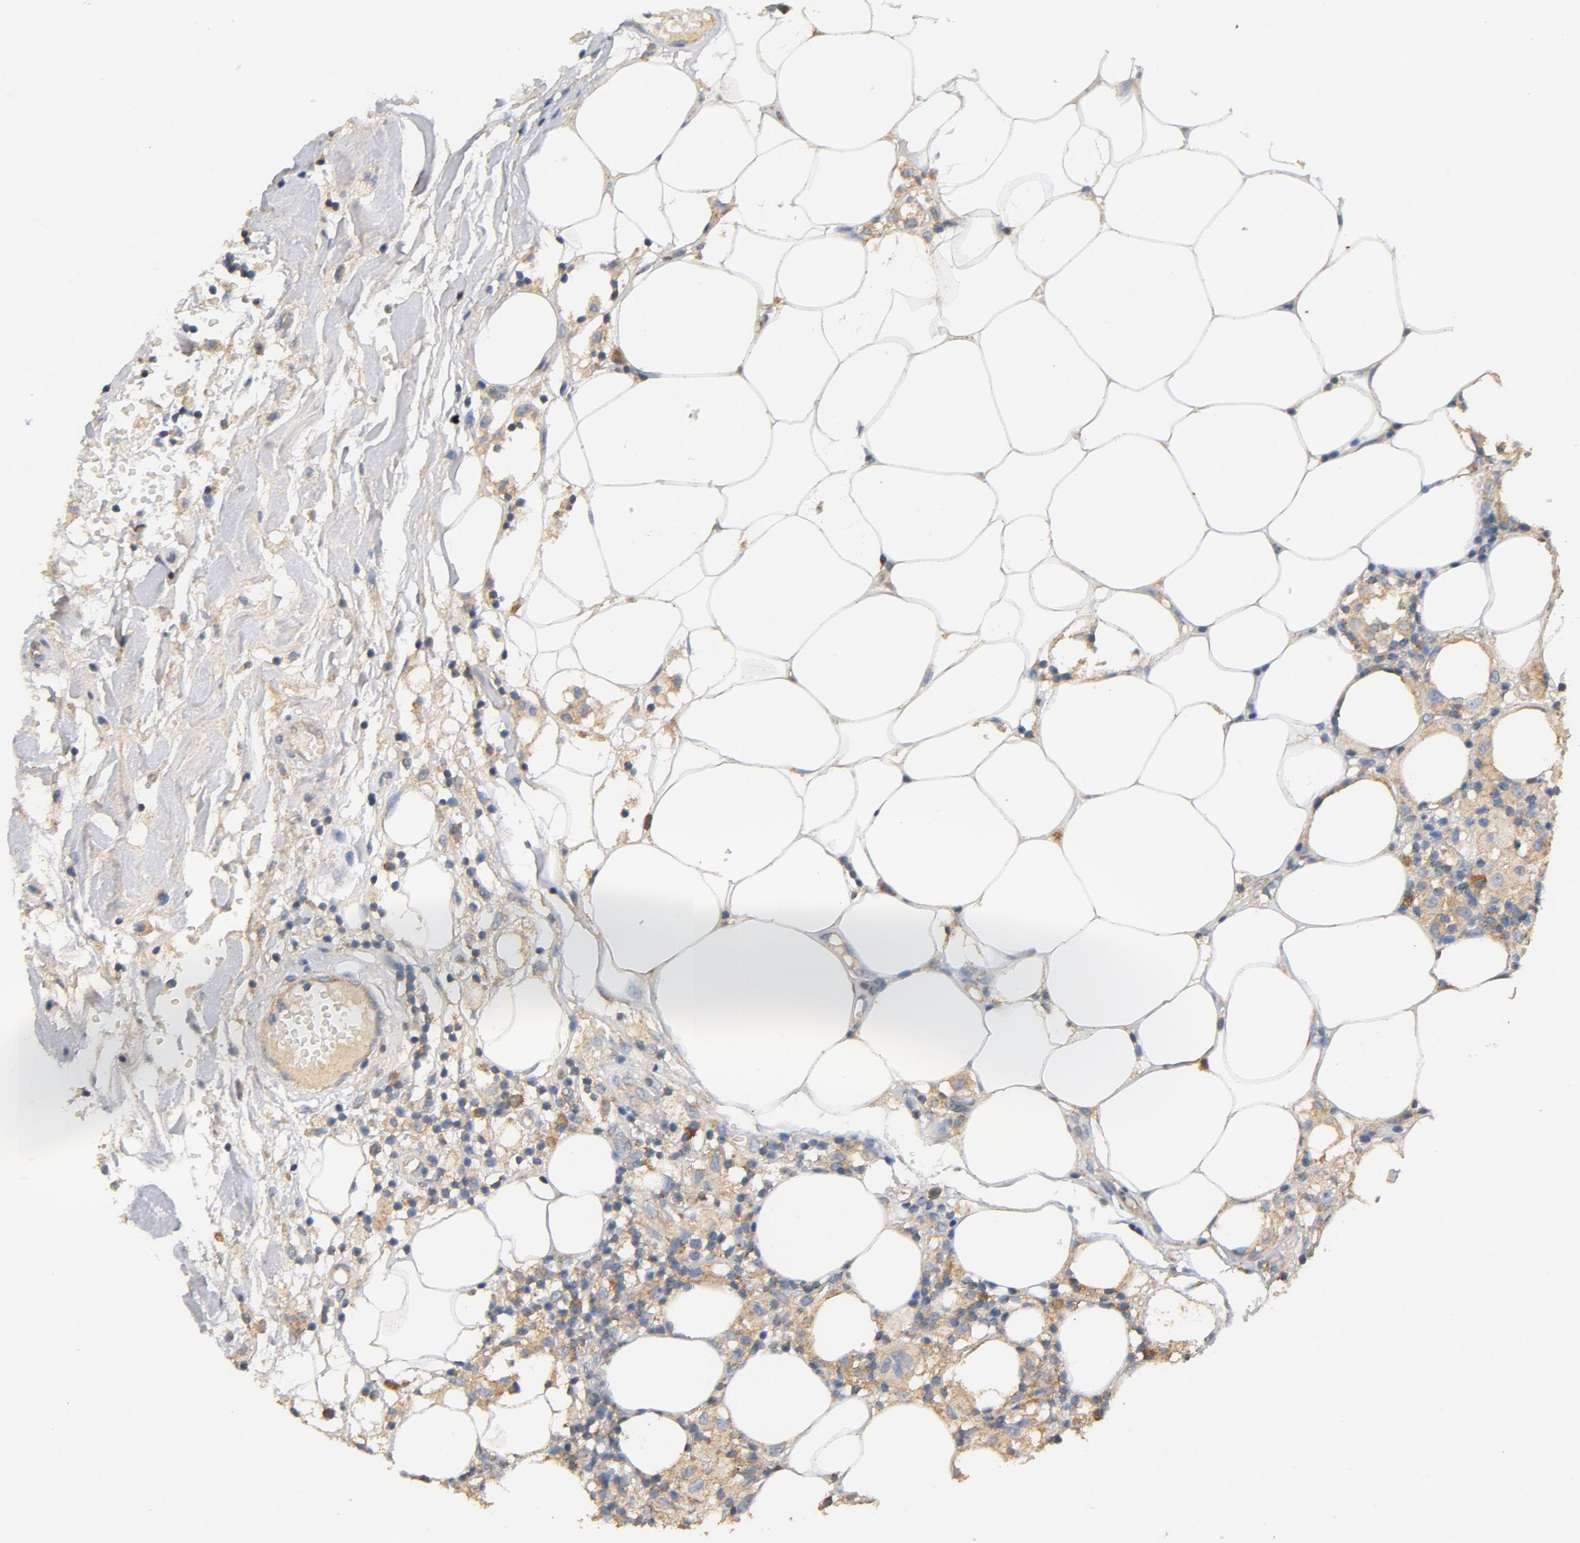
{"staining": {"intensity": "weak", "quantity": ">75%", "location": "cytoplasmic/membranous"}, "tissue": "thyroid cancer", "cell_type": "Tumor cells", "image_type": "cancer", "snomed": [{"axis": "morphology", "description": "Carcinoma, NOS"}, {"axis": "topography", "description": "Thyroid gland"}], "caption": "Immunohistochemical staining of human thyroid cancer (carcinoma) reveals low levels of weak cytoplasmic/membranous staining in about >75% of tumor cells.", "gene": "DDX6", "patient": {"sex": "female", "age": 77}}